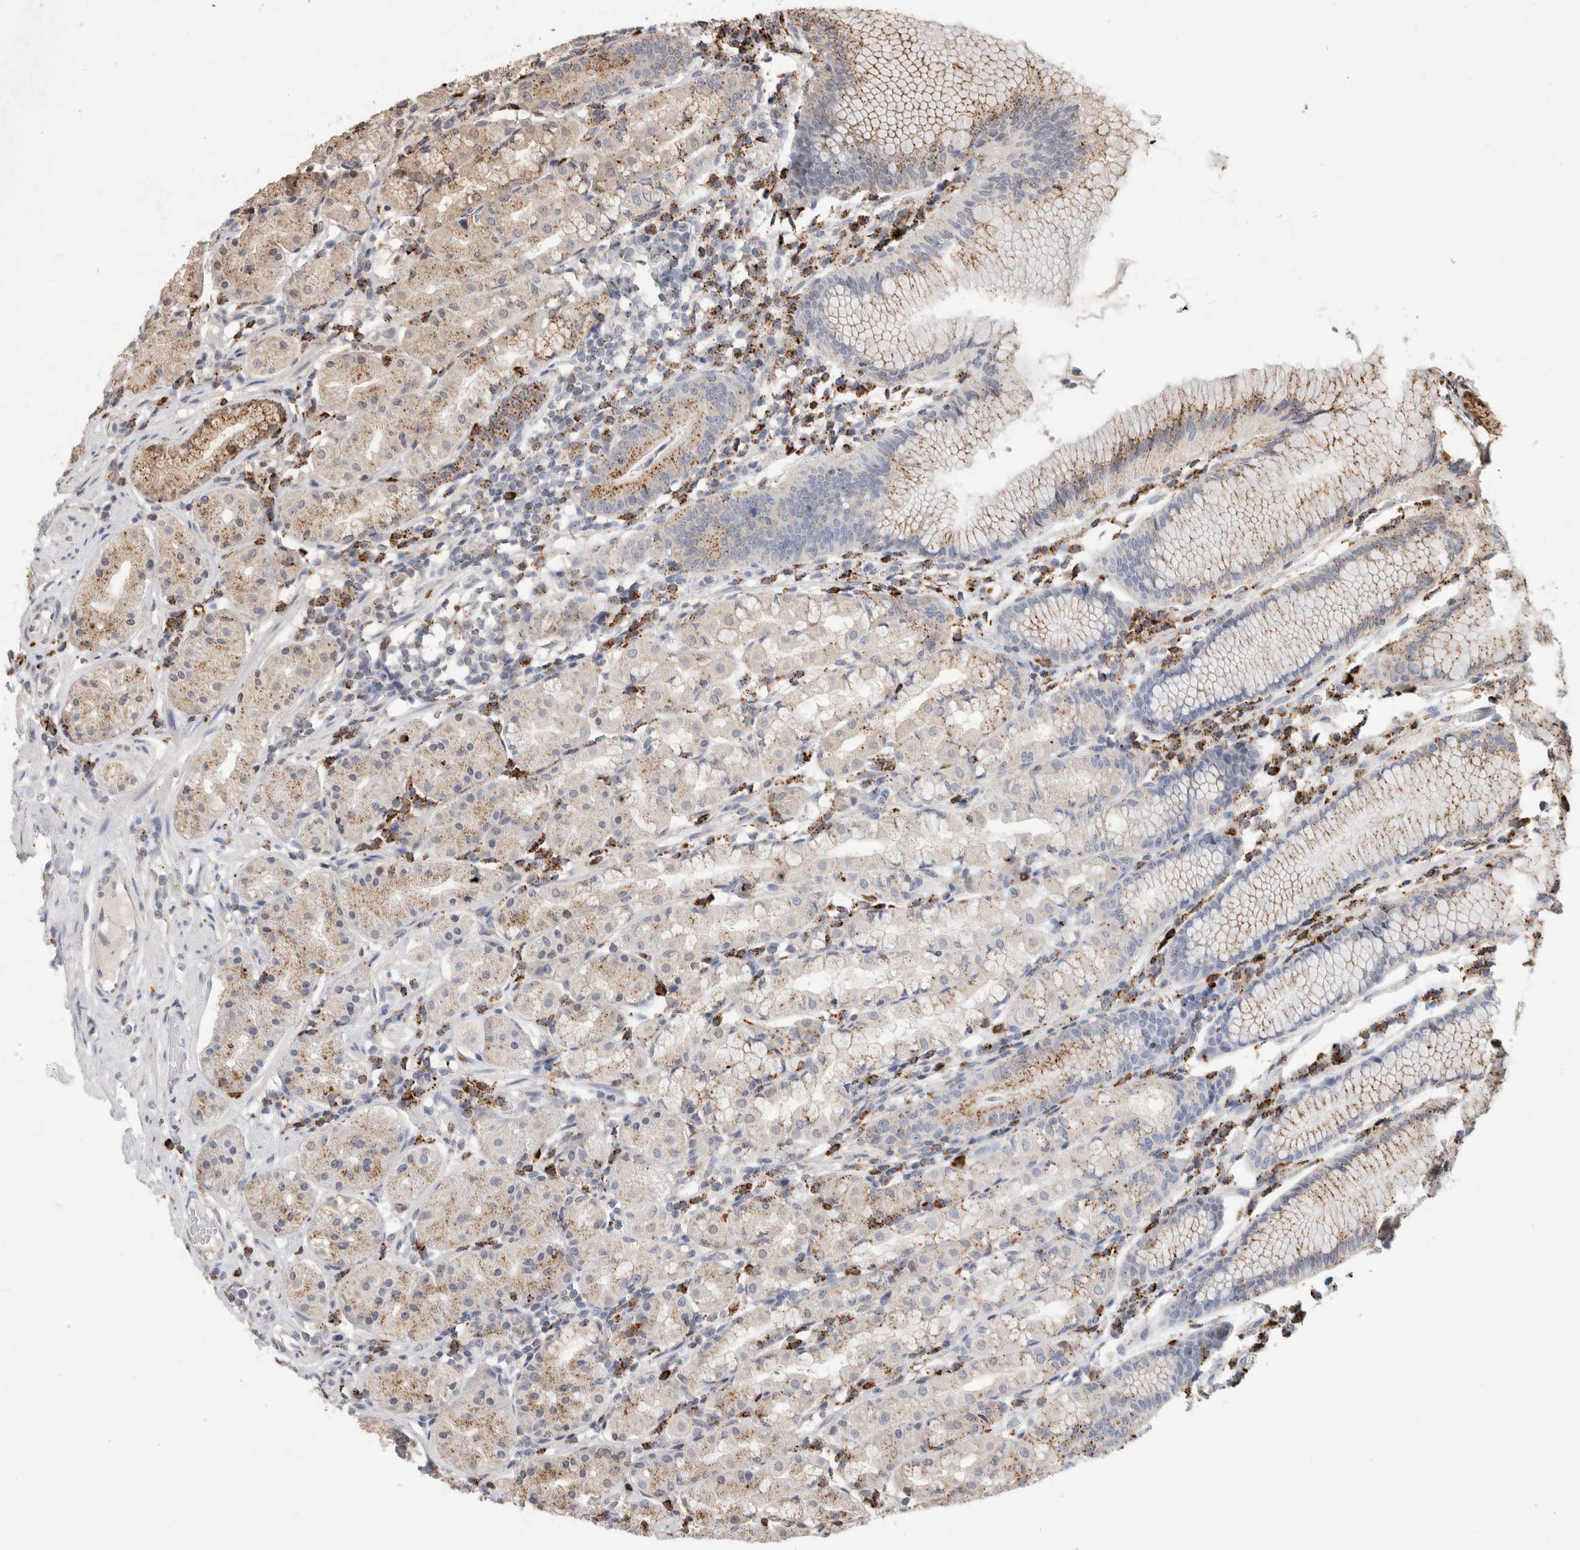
{"staining": {"intensity": "moderate", "quantity": "<25%", "location": "cytoplasmic/membranous"}, "tissue": "stomach", "cell_type": "Glandular cells", "image_type": "normal", "snomed": [{"axis": "morphology", "description": "Normal tissue, NOS"}, {"axis": "topography", "description": "Stomach, lower"}], "caption": "Immunohistochemical staining of normal human stomach reveals low levels of moderate cytoplasmic/membranous expression in about <25% of glandular cells. (IHC, brightfield microscopy, high magnification).", "gene": "ARSA", "patient": {"sex": "female", "age": 56}}